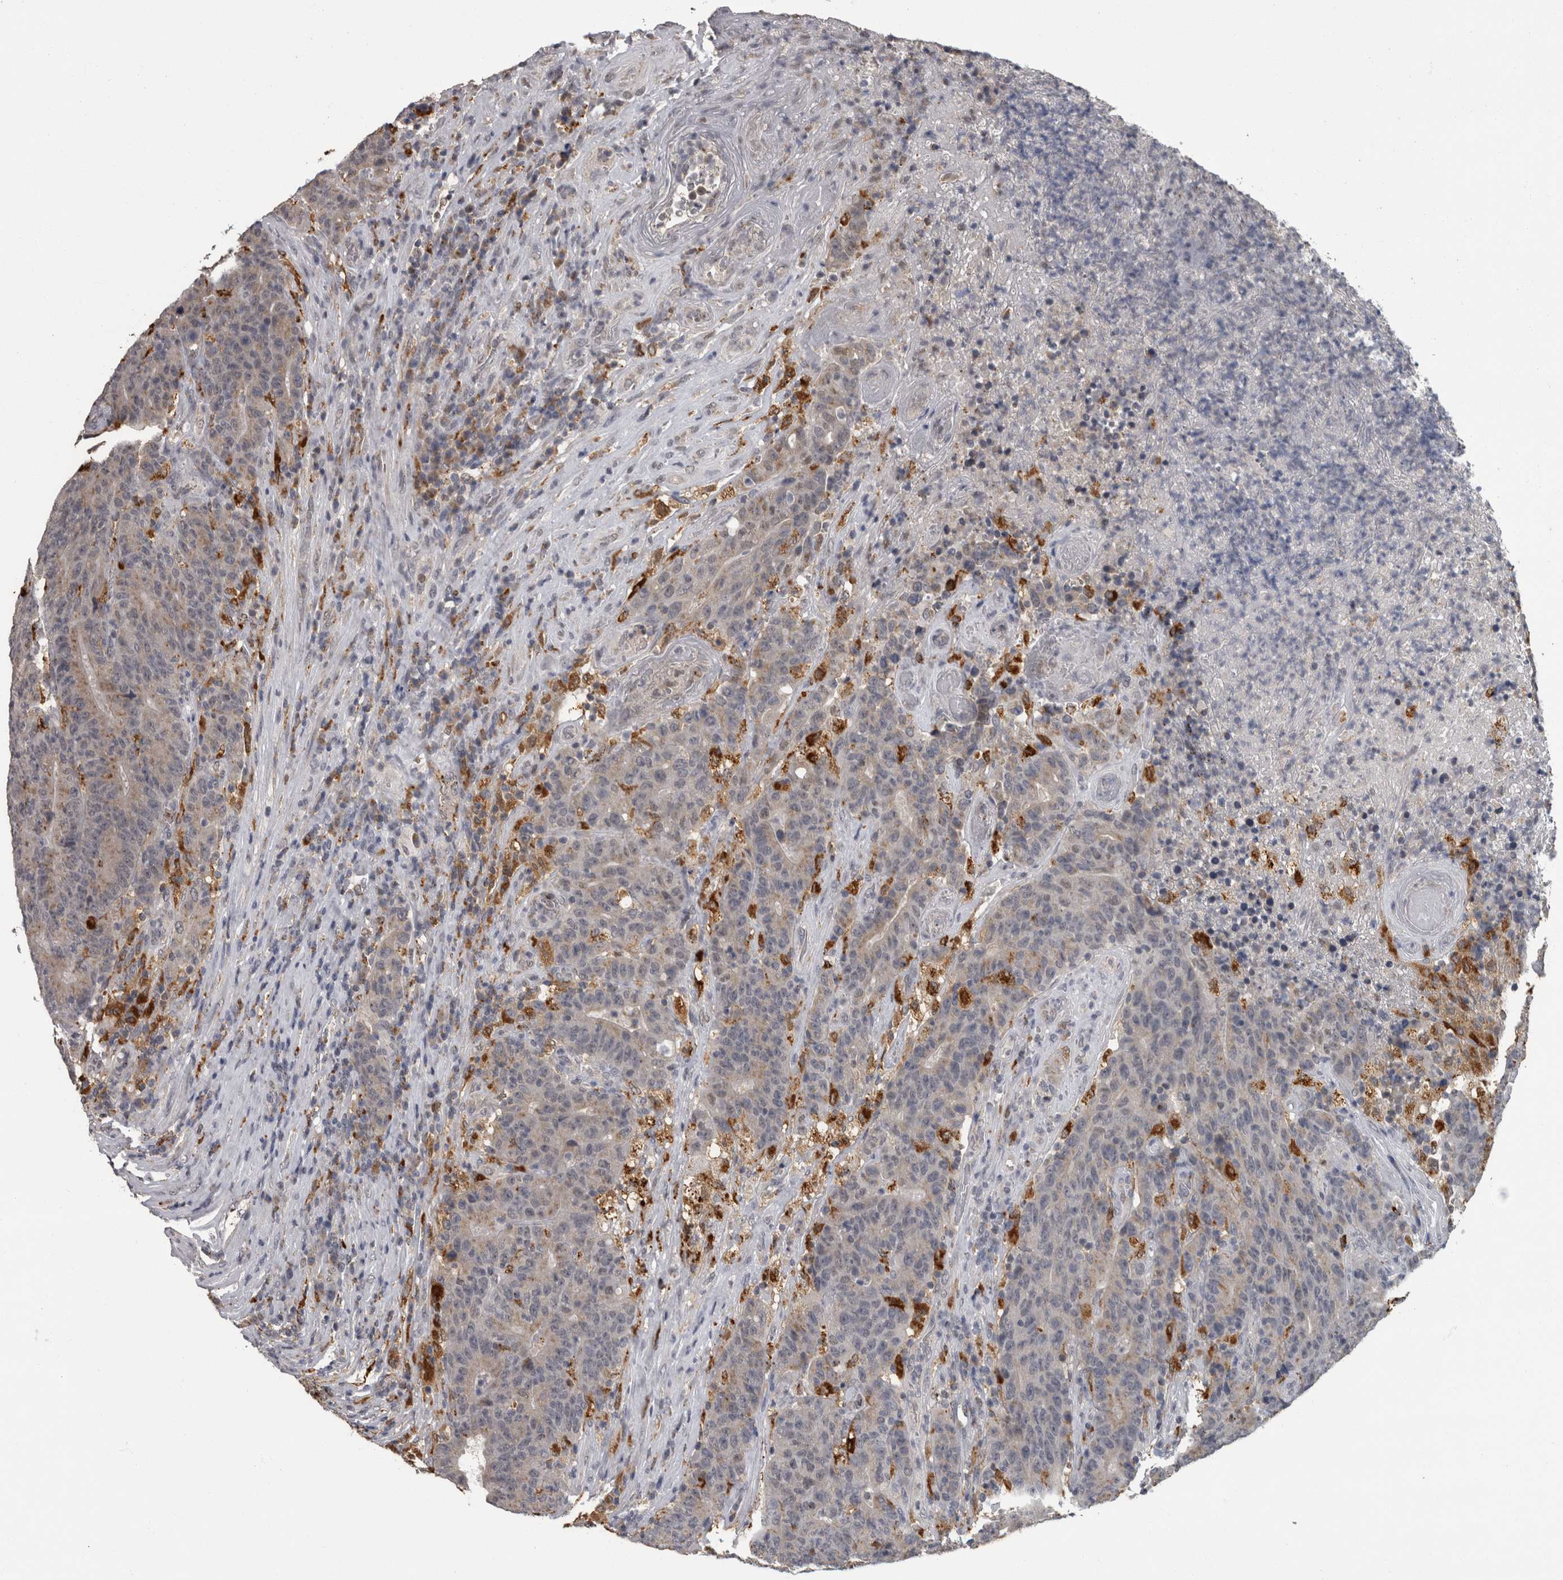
{"staining": {"intensity": "negative", "quantity": "none", "location": "none"}, "tissue": "colorectal cancer", "cell_type": "Tumor cells", "image_type": "cancer", "snomed": [{"axis": "morphology", "description": "Normal tissue, NOS"}, {"axis": "morphology", "description": "Adenocarcinoma, NOS"}, {"axis": "topography", "description": "Colon"}], "caption": "Immunohistochemistry histopathology image of adenocarcinoma (colorectal) stained for a protein (brown), which reveals no positivity in tumor cells.", "gene": "NAAA", "patient": {"sex": "female", "age": 75}}